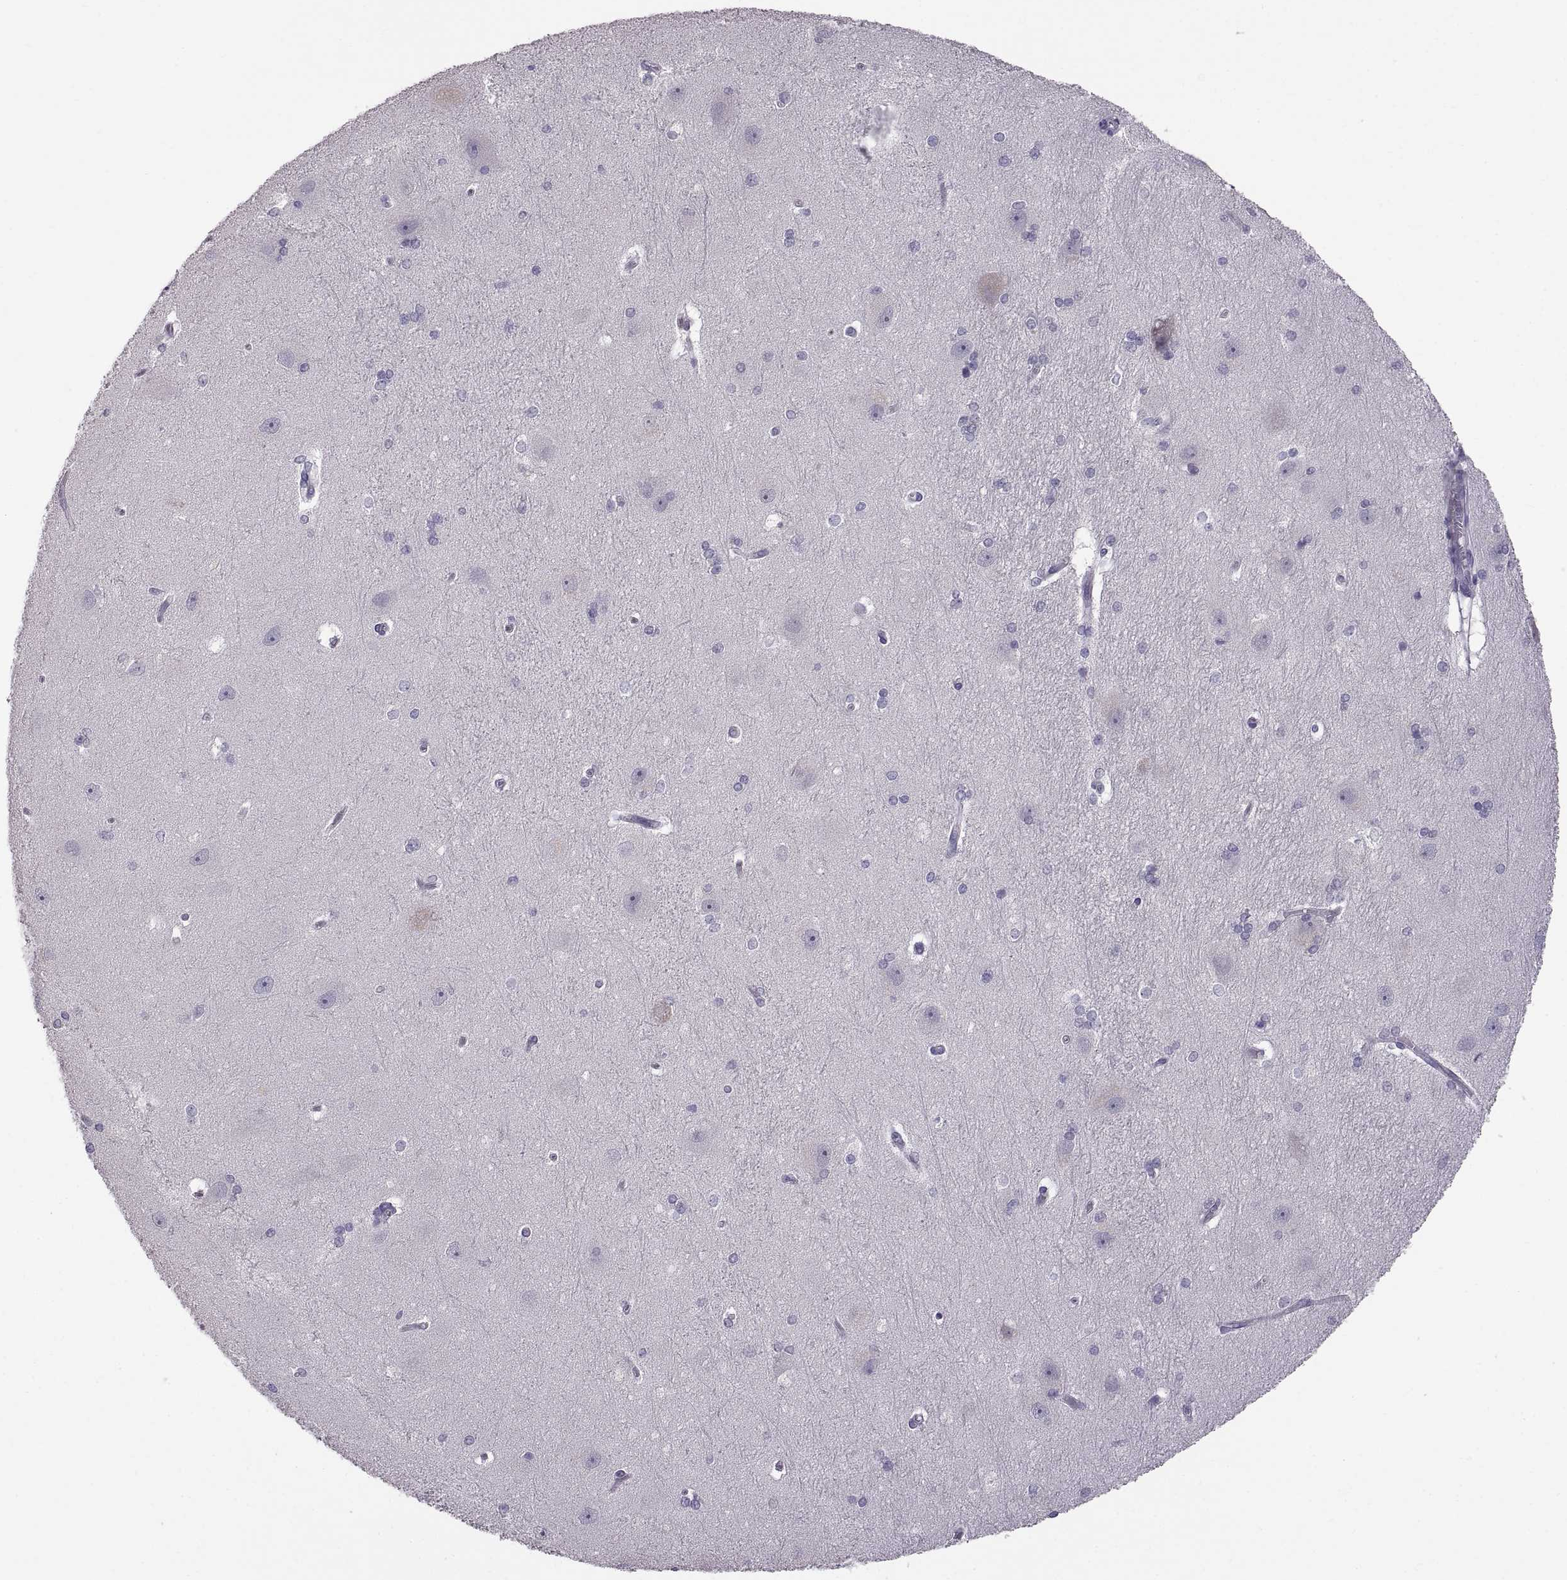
{"staining": {"intensity": "negative", "quantity": "none", "location": "none"}, "tissue": "hippocampus", "cell_type": "Glial cells", "image_type": "normal", "snomed": [{"axis": "morphology", "description": "Normal tissue, NOS"}, {"axis": "topography", "description": "Cerebral cortex"}, {"axis": "topography", "description": "Hippocampus"}], "caption": "Hippocampus was stained to show a protein in brown. There is no significant positivity in glial cells. (Stains: DAB (3,3'-diaminobenzidine) immunohistochemistry (IHC) with hematoxylin counter stain, Microscopy: brightfield microscopy at high magnification).", "gene": "WFDC8", "patient": {"sex": "female", "age": 19}}